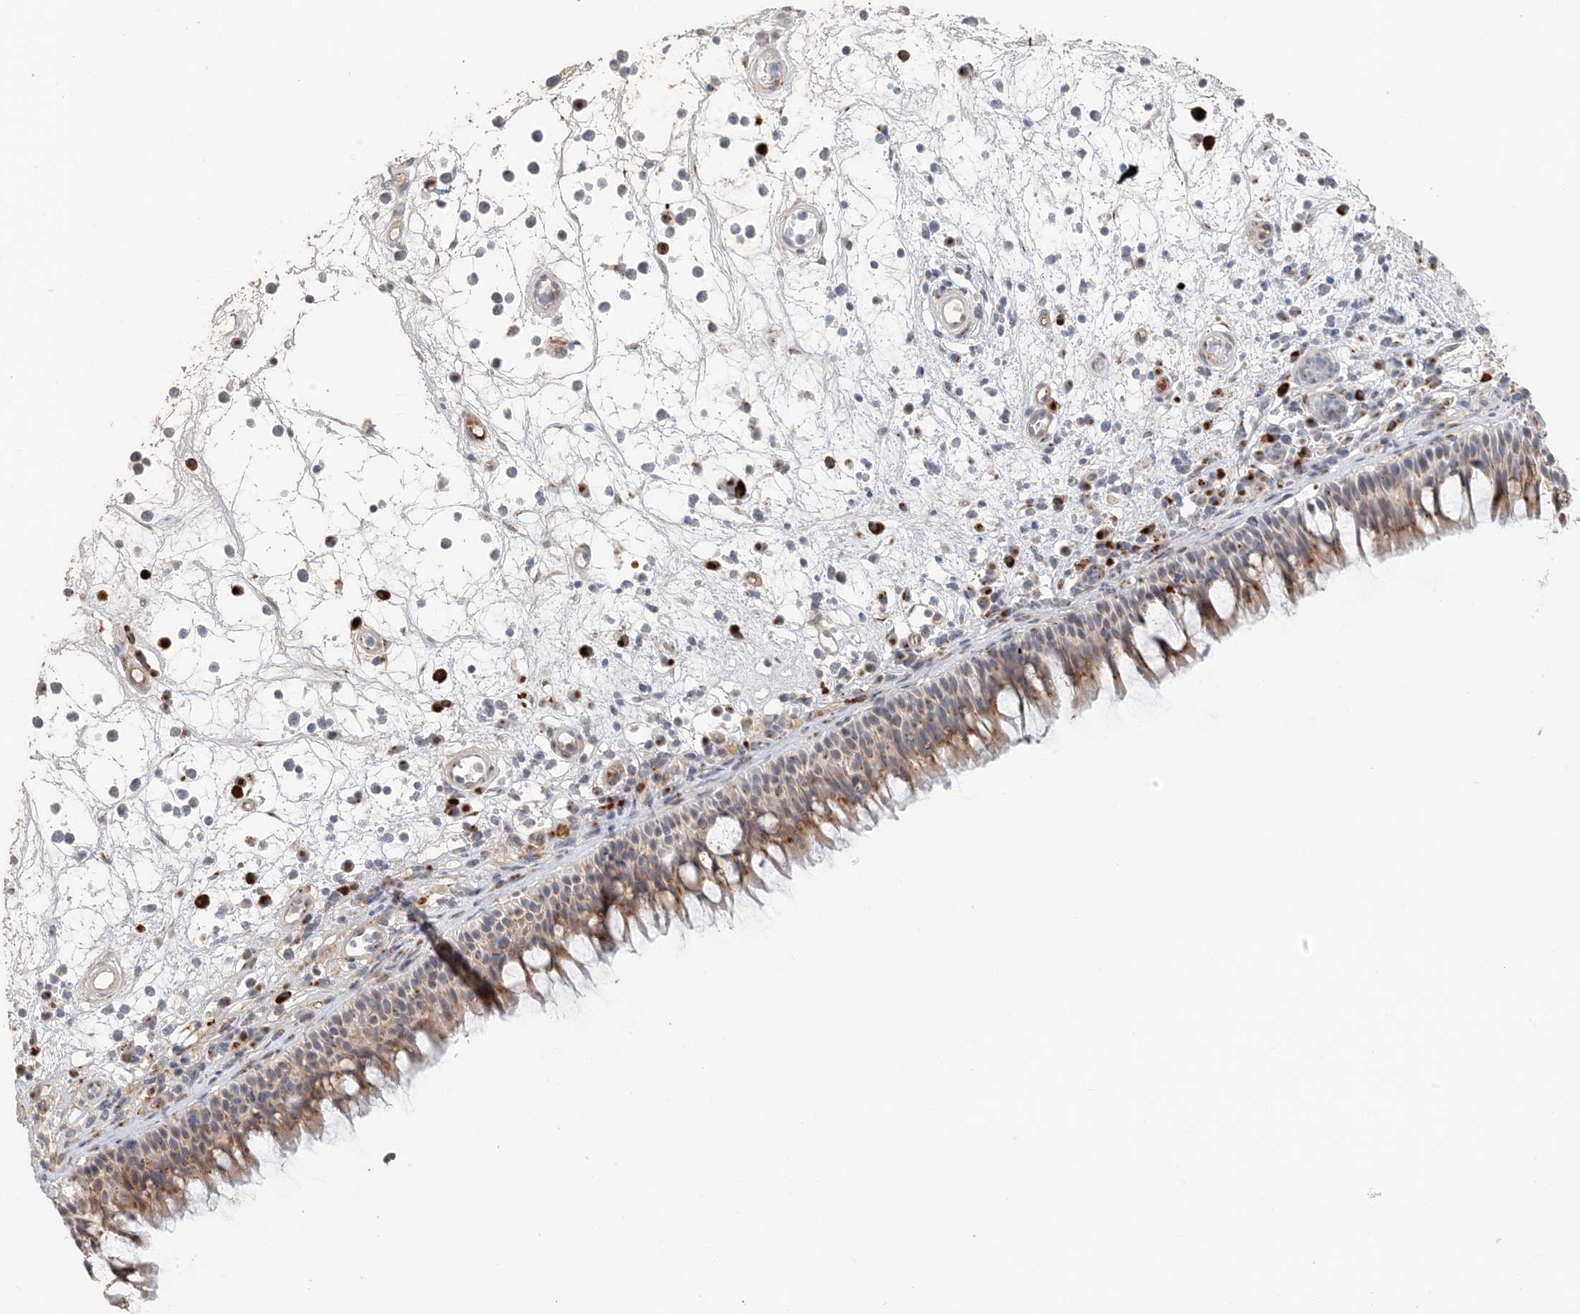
{"staining": {"intensity": "moderate", "quantity": "25%-75%", "location": "cytoplasmic/membranous"}, "tissue": "nasopharynx", "cell_type": "Respiratory epithelial cells", "image_type": "normal", "snomed": [{"axis": "morphology", "description": "Normal tissue, NOS"}, {"axis": "morphology", "description": "Inflammation, NOS"}, {"axis": "morphology", "description": "Malignant melanoma, Metastatic site"}, {"axis": "topography", "description": "Nasopharynx"}], "caption": "Benign nasopharynx exhibits moderate cytoplasmic/membranous staining in about 25%-75% of respiratory epithelial cells The staining was performed using DAB (3,3'-diaminobenzidine) to visualize the protein expression in brown, while the nuclei were stained in blue with hematoxylin (Magnification: 20x)..", "gene": "ZCCHC4", "patient": {"sex": "male", "age": 70}}